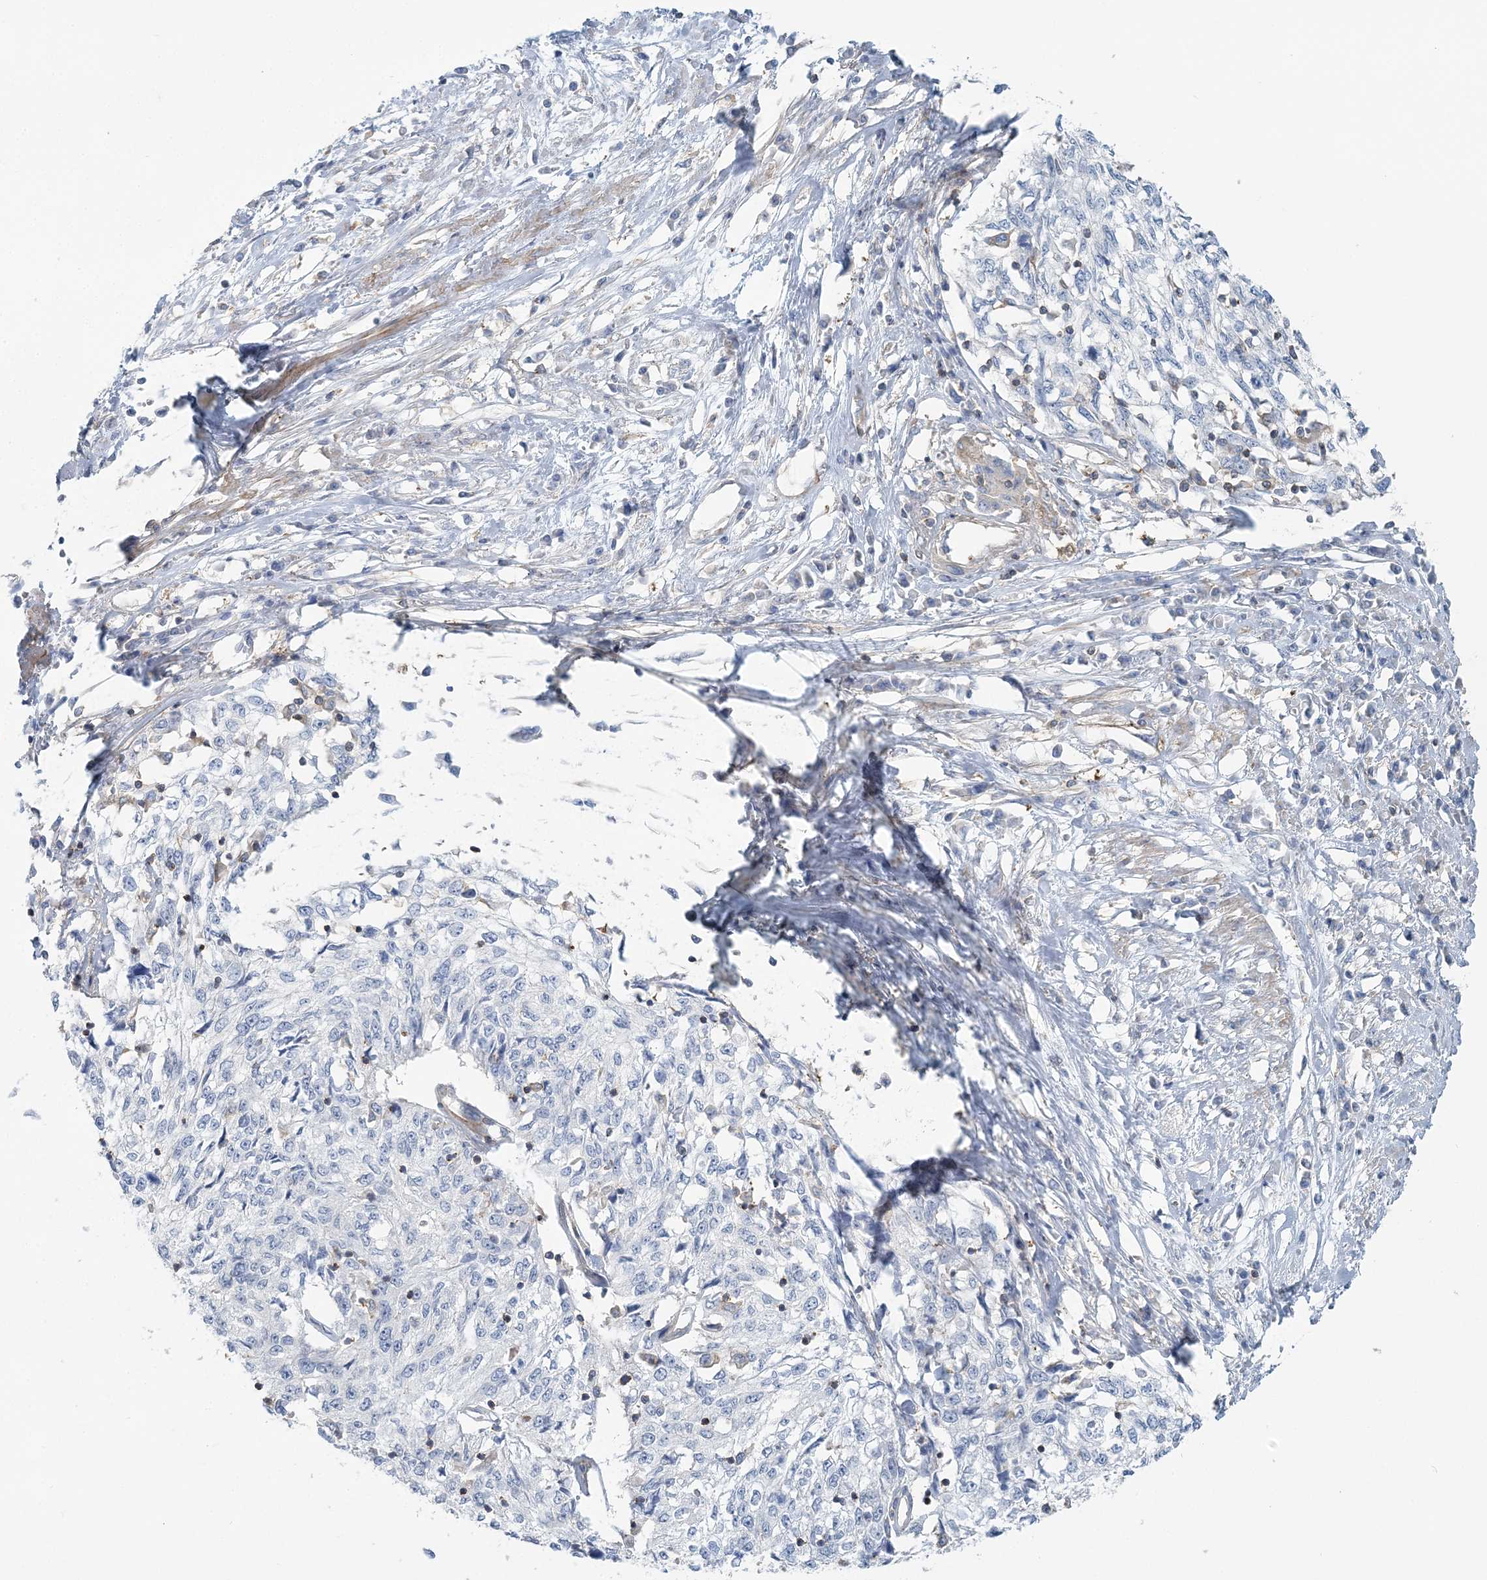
{"staining": {"intensity": "negative", "quantity": "none", "location": "none"}, "tissue": "cervical cancer", "cell_type": "Tumor cells", "image_type": "cancer", "snomed": [{"axis": "morphology", "description": "Squamous cell carcinoma, NOS"}, {"axis": "topography", "description": "Cervix"}], "caption": "Immunohistochemical staining of human squamous cell carcinoma (cervical) reveals no significant staining in tumor cells.", "gene": "CUEDC2", "patient": {"sex": "female", "age": 57}}